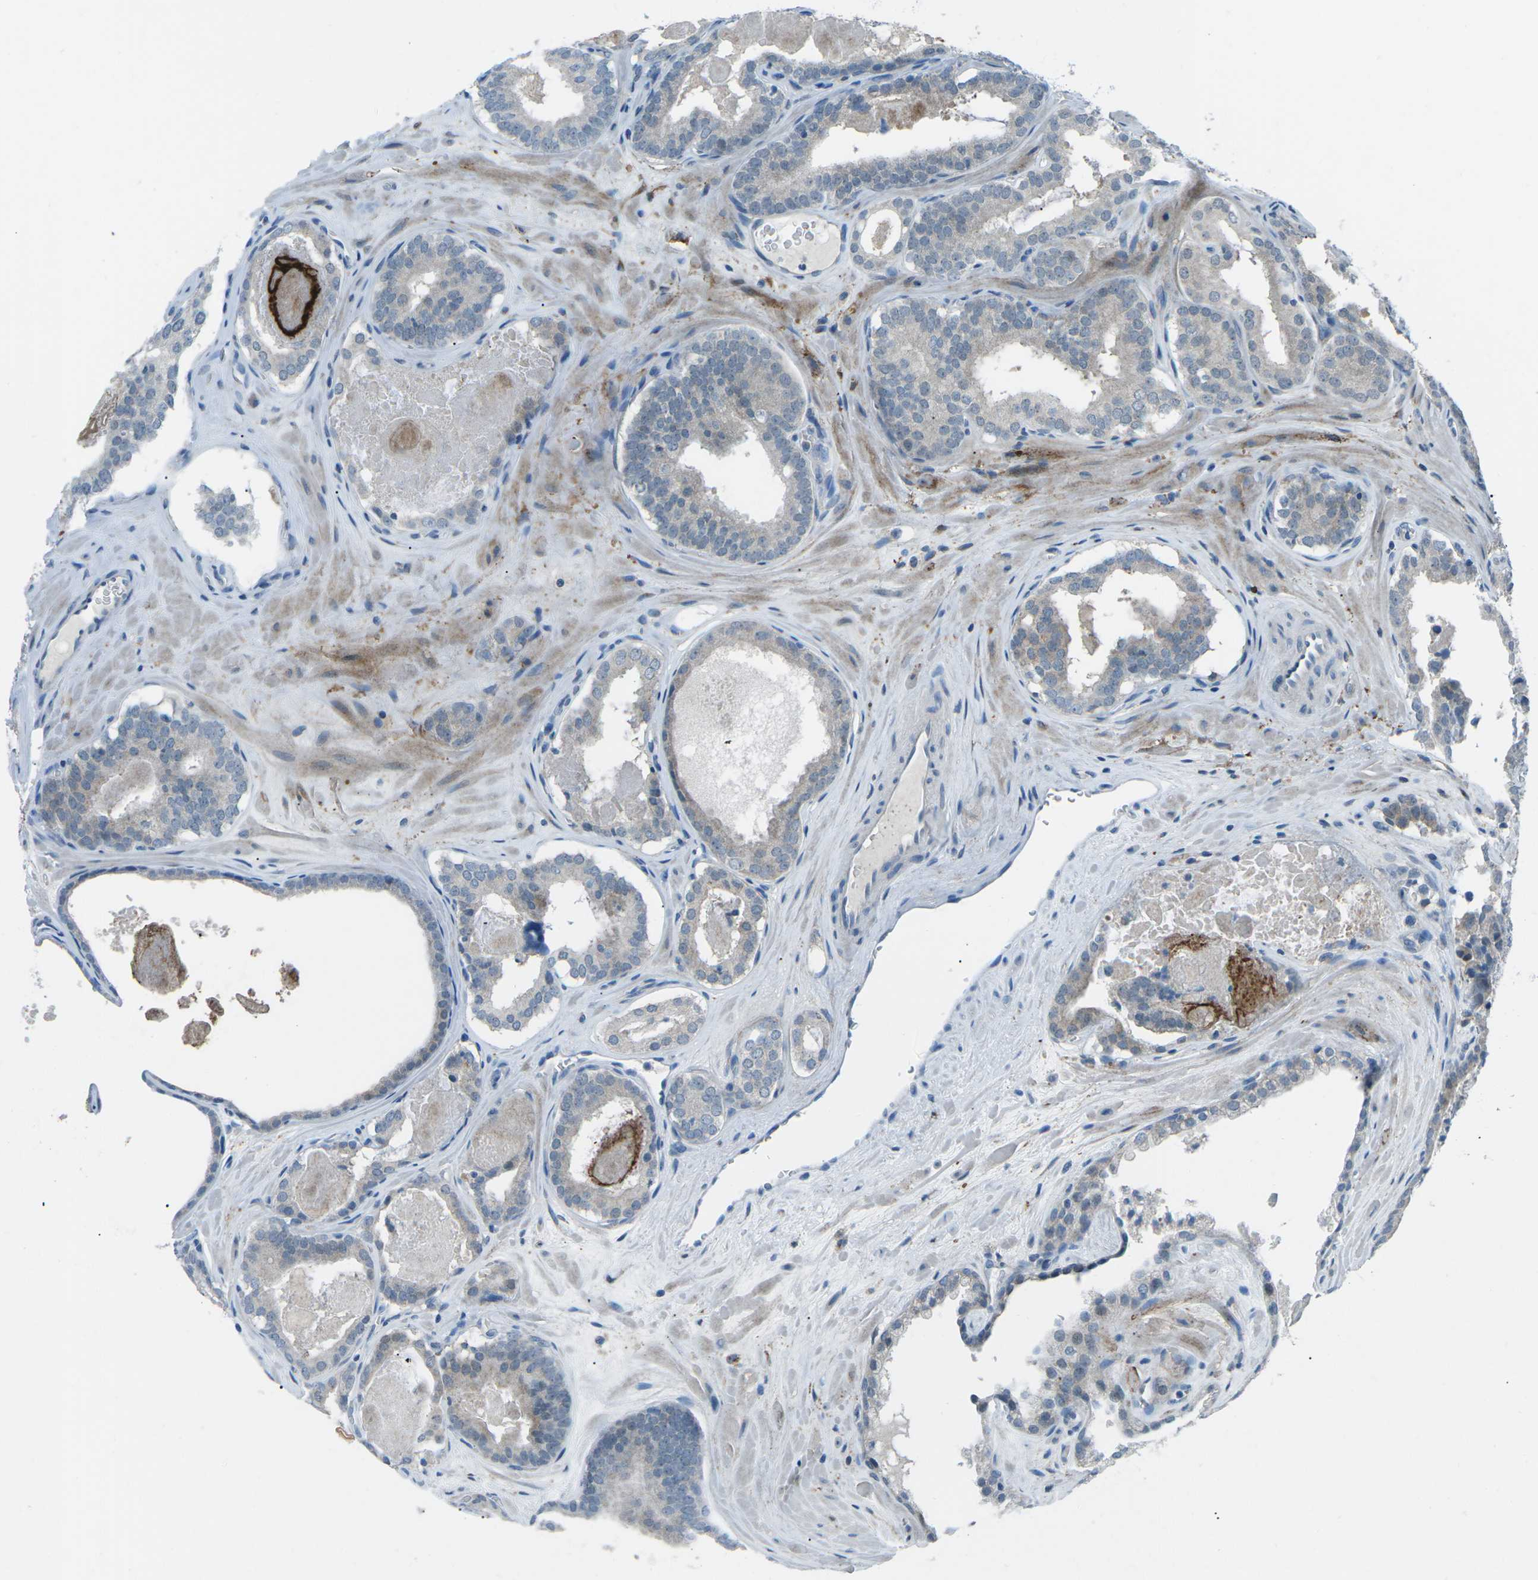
{"staining": {"intensity": "negative", "quantity": "none", "location": "none"}, "tissue": "prostate cancer", "cell_type": "Tumor cells", "image_type": "cancer", "snomed": [{"axis": "morphology", "description": "Adenocarcinoma, High grade"}, {"axis": "topography", "description": "Prostate"}], "caption": "Histopathology image shows no significant protein expression in tumor cells of prostate cancer. (Stains: DAB (3,3'-diaminobenzidine) immunohistochemistry (IHC) with hematoxylin counter stain, Microscopy: brightfield microscopy at high magnification).", "gene": "PRKCA", "patient": {"sex": "male", "age": 60}}